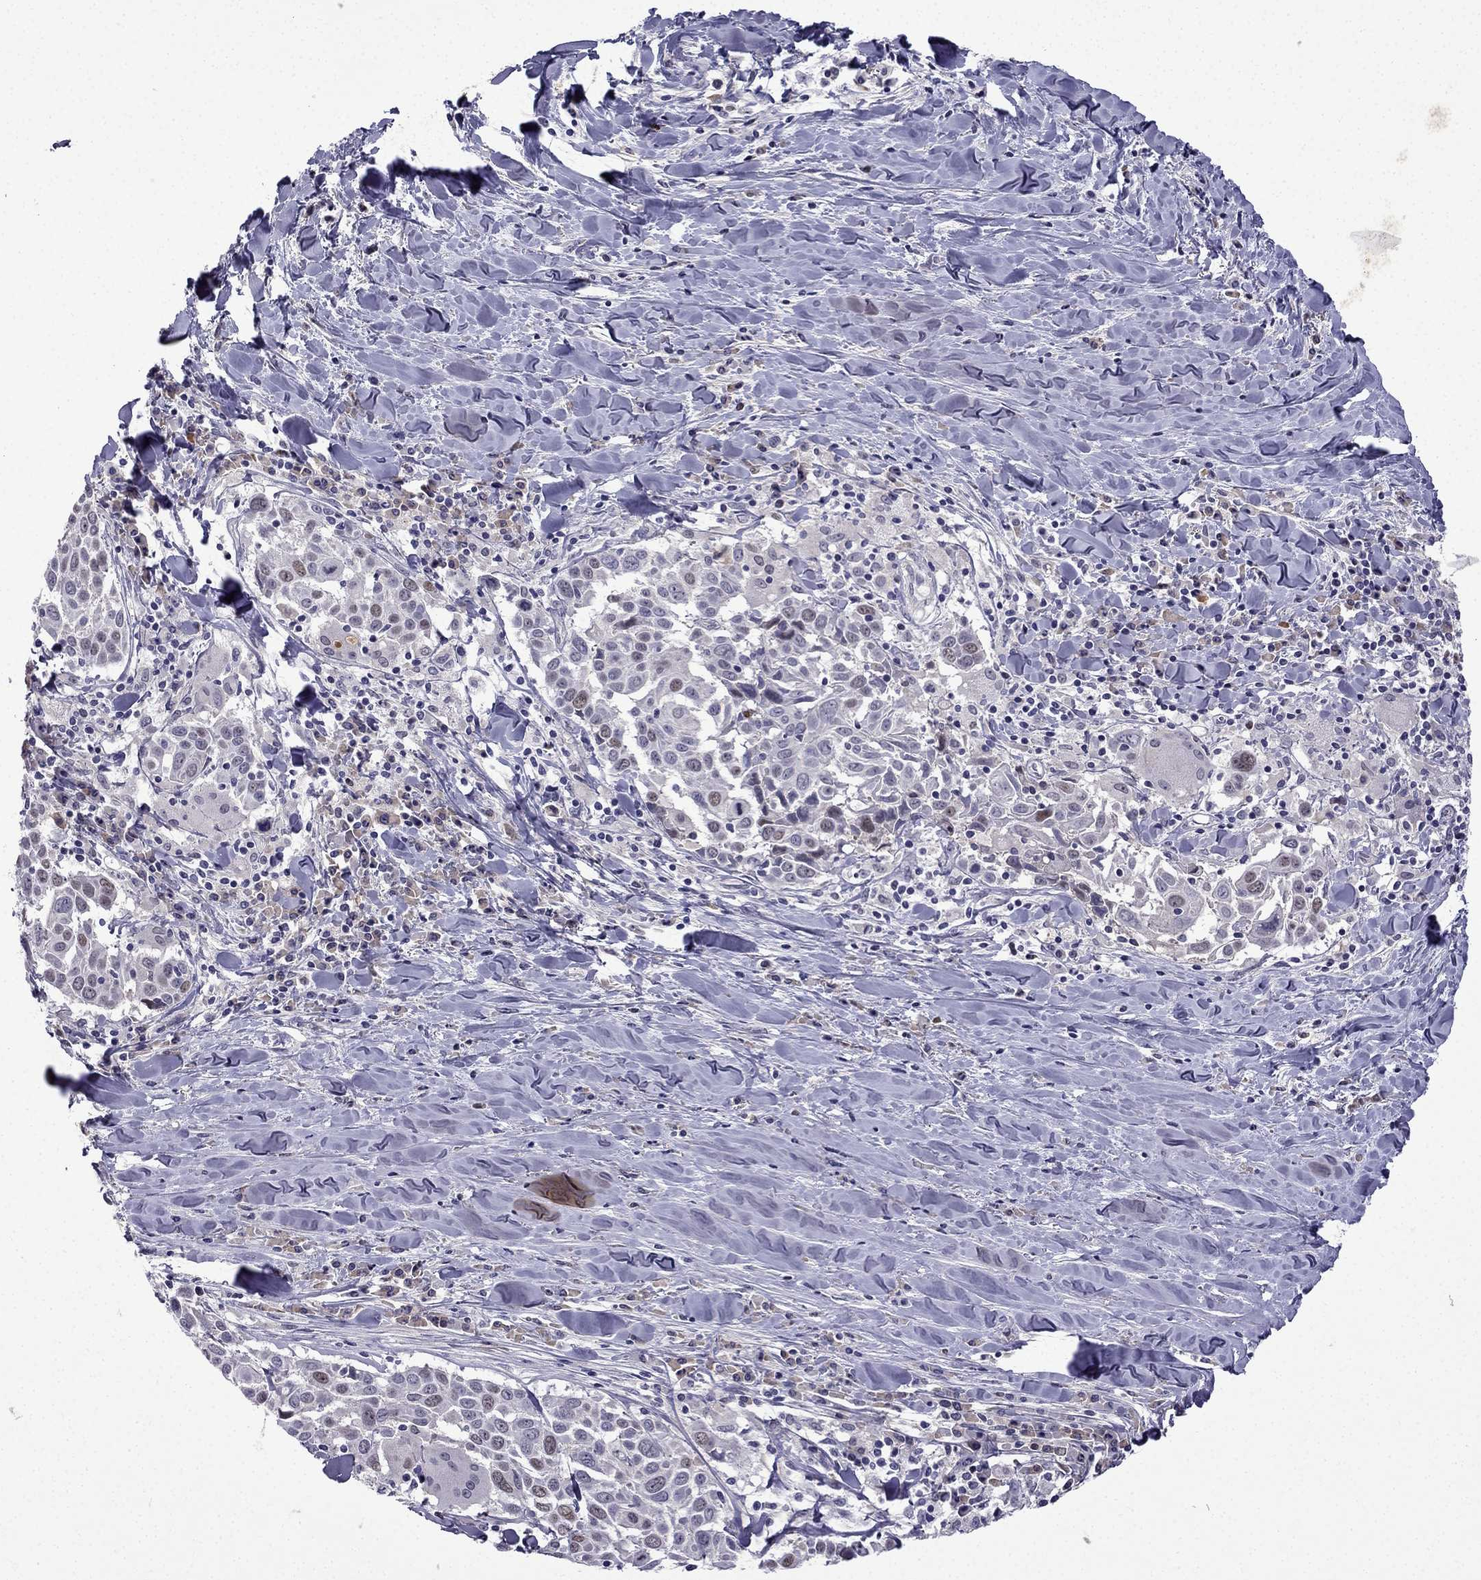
{"staining": {"intensity": "weak", "quantity": "<25%", "location": "nuclear"}, "tissue": "lung cancer", "cell_type": "Tumor cells", "image_type": "cancer", "snomed": [{"axis": "morphology", "description": "Squamous cell carcinoma, NOS"}, {"axis": "topography", "description": "Lung"}], "caption": "Photomicrograph shows no significant protein positivity in tumor cells of lung cancer (squamous cell carcinoma). (DAB (3,3'-diaminobenzidine) immunohistochemistry visualized using brightfield microscopy, high magnification).", "gene": "UHRF1", "patient": {"sex": "male", "age": 57}}